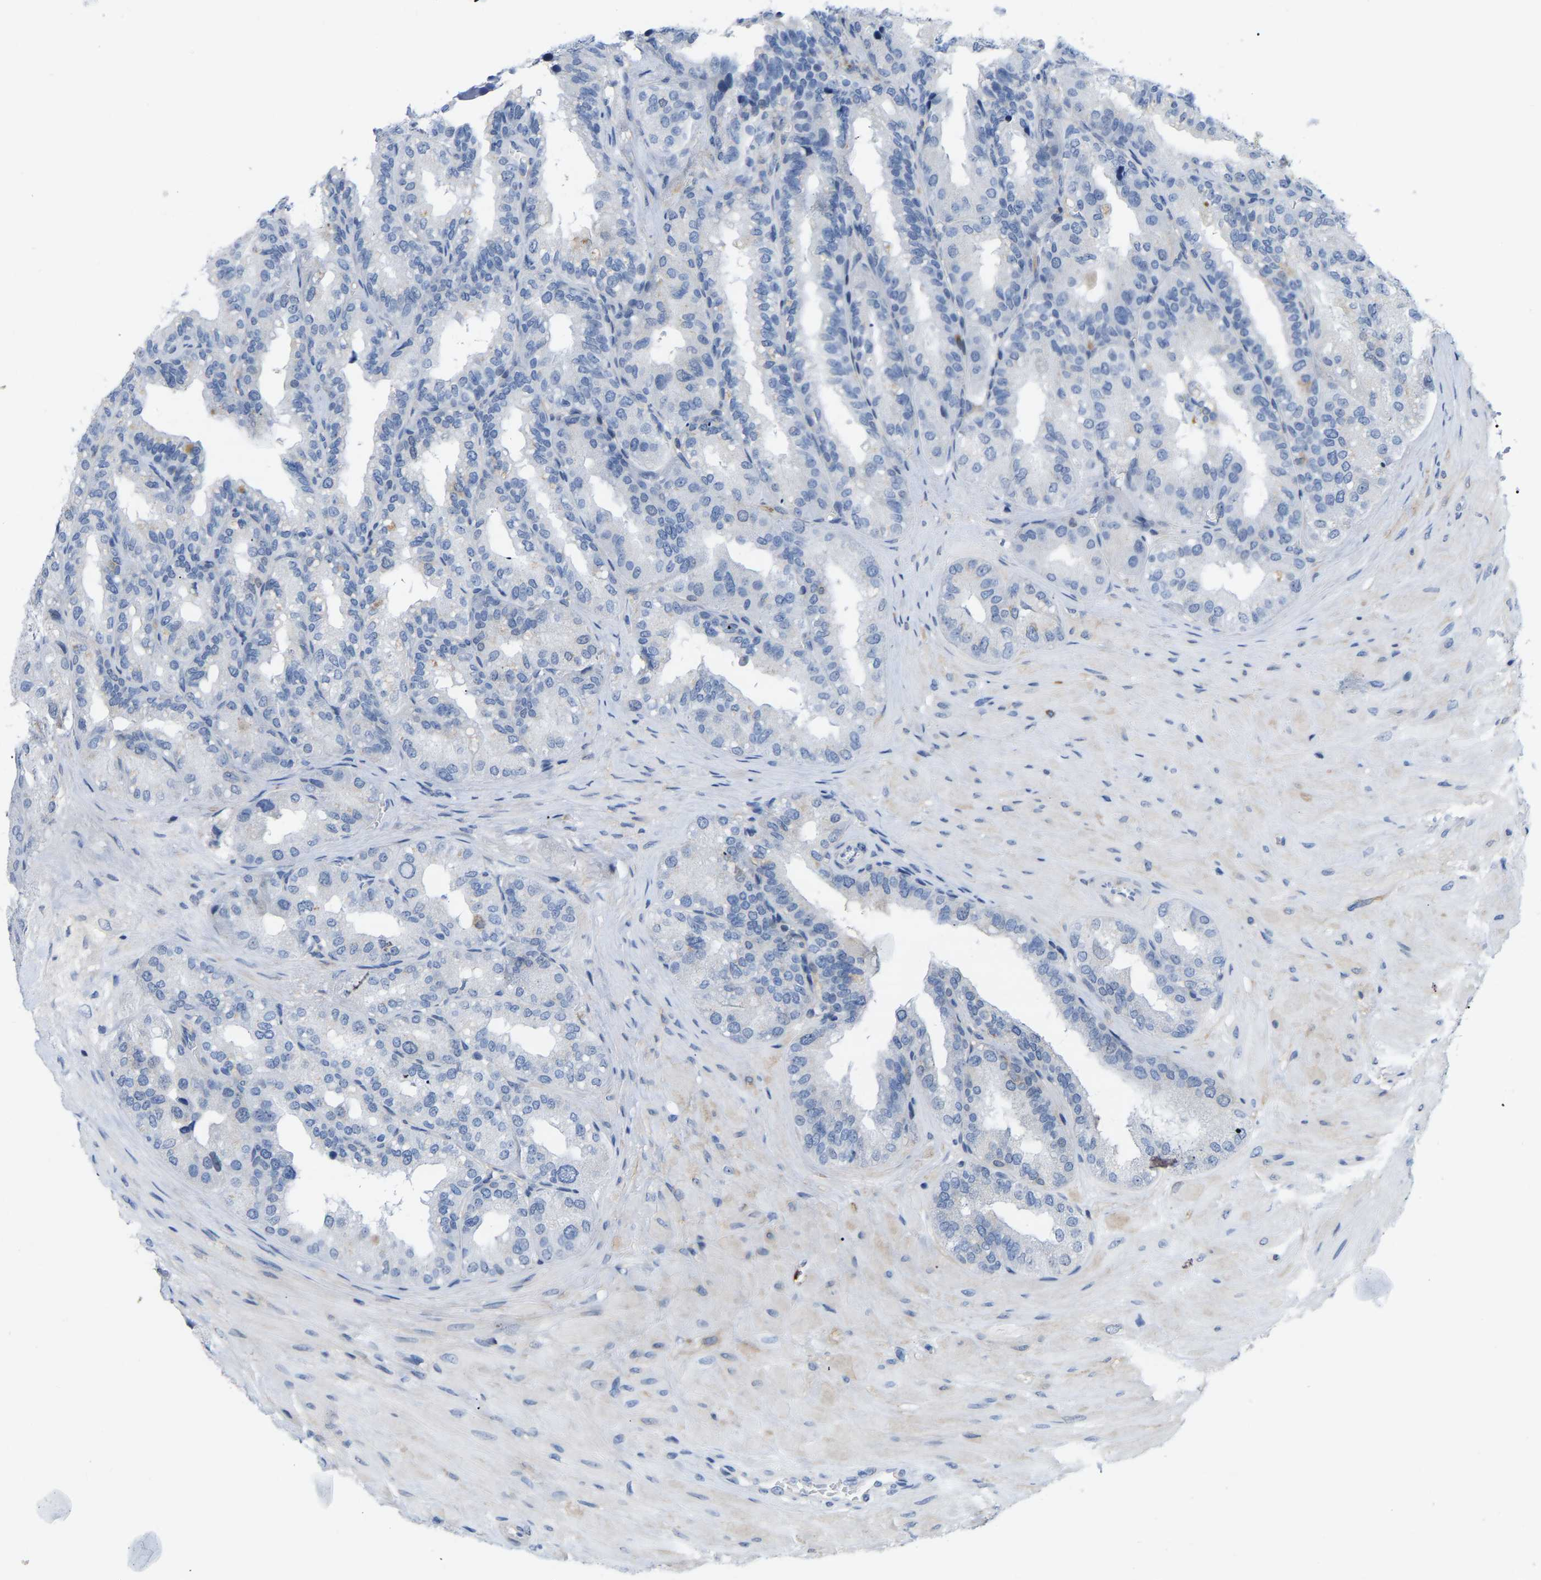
{"staining": {"intensity": "moderate", "quantity": "<25%", "location": "cytoplasmic/membranous"}, "tissue": "seminal vesicle", "cell_type": "Glandular cells", "image_type": "normal", "snomed": [{"axis": "morphology", "description": "Normal tissue, NOS"}, {"axis": "topography", "description": "Prostate"}, {"axis": "topography", "description": "Seminal veicle"}], "caption": "Protein expression analysis of unremarkable seminal vesicle reveals moderate cytoplasmic/membranous staining in about <25% of glandular cells. The staining was performed using DAB to visualize the protein expression in brown, while the nuclei were stained in blue with hematoxylin (Magnification: 20x).", "gene": "ABTB2", "patient": {"sex": "male", "age": 51}}